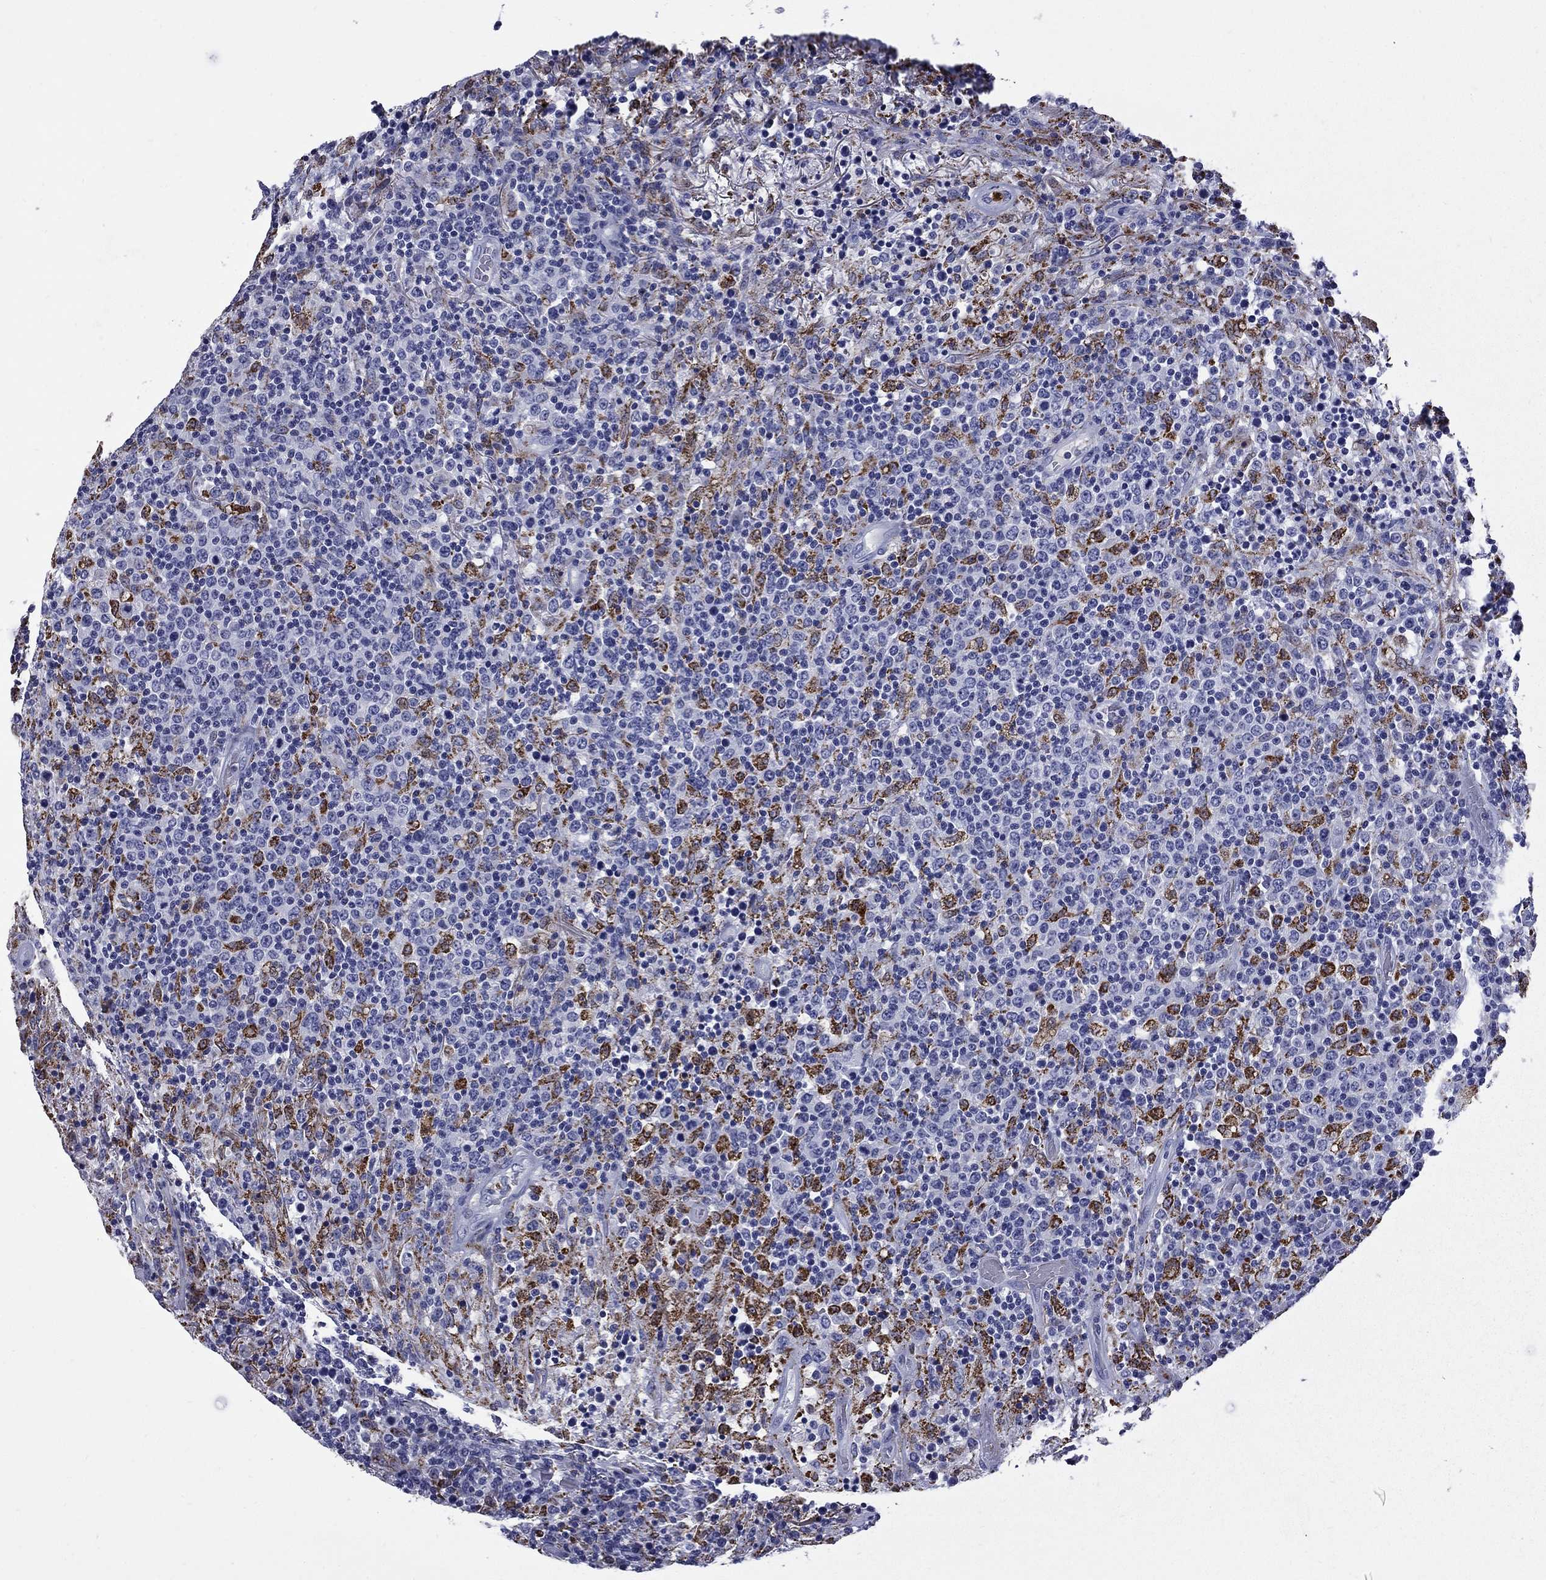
{"staining": {"intensity": "negative", "quantity": "none", "location": "none"}, "tissue": "lymphoma", "cell_type": "Tumor cells", "image_type": "cancer", "snomed": [{"axis": "morphology", "description": "Malignant lymphoma, non-Hodgkin's type, High grade"}, {"axis": "topography", "description": "Lung"}], "caption": "High power microscopy photomicrograph of an immunohistochemistry photomicrograph of malignant lymphoma, non-Hodgkin's type (high-grade), revealing no significant positivity in tumor cells. (Stains: DAB (3,3'-diaminobenzidine) IHC with hematoxylin counter stain, Microscopy: brightfield microscopy at high magnification).", "gene": "TRIM29", "patient": {"sex": "male", "age": 79}}